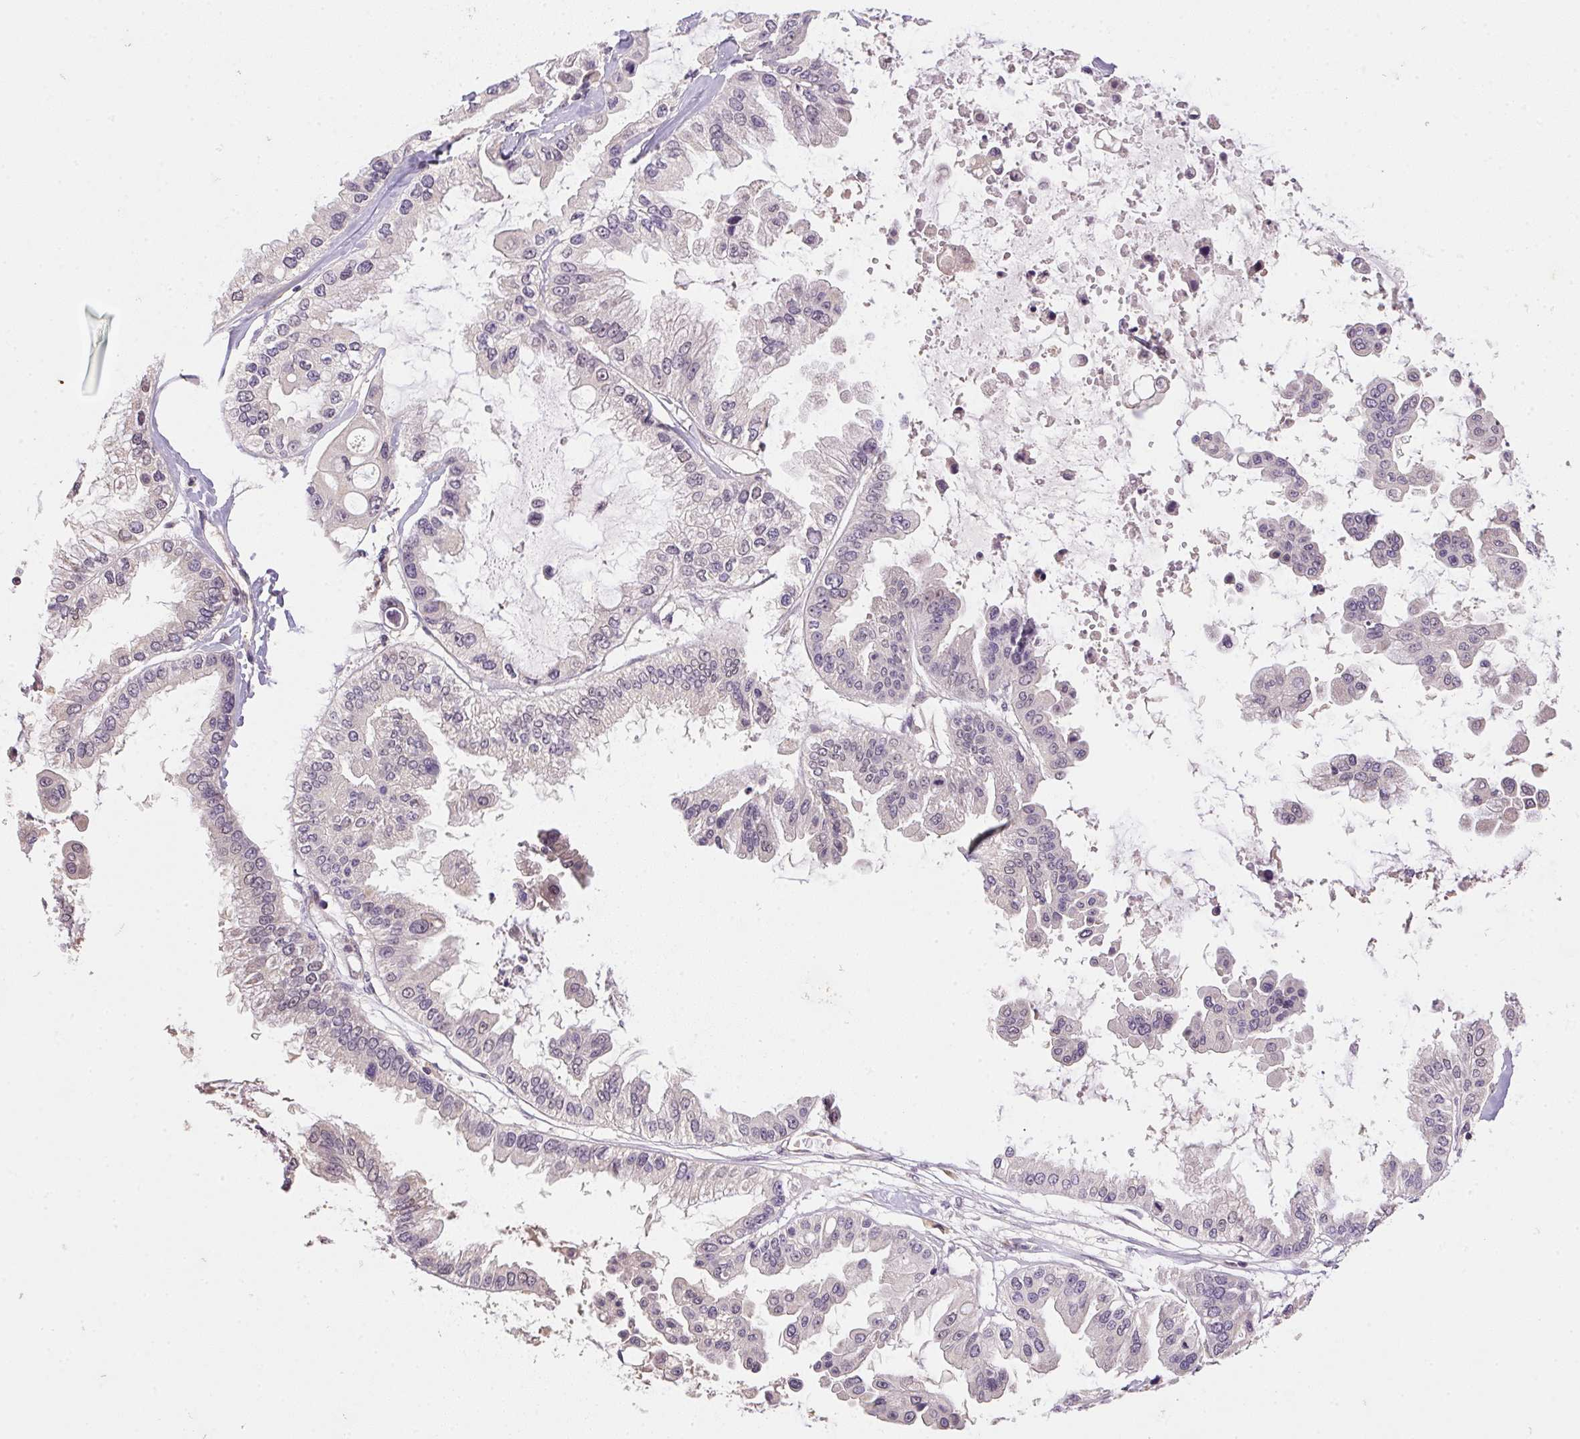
{"staining": {"intensity": "negative", "quantity": "none", "location": "none"}, "tissue": "ovarian cancer", "cell_type": "Tumor cells", "image_type": "cancer", "snomed": [{"axis": "morphology", "description": "Cystadenocarcinoma, serous, NOS"}, {"axis": "topography", "description": "Ovary"}], "caption": "Protein analysis of ovarian cancer shows no significant staining in tumor cells.", "gene": "ALDH8A1", "patient": {"sex": "female", "age": 56}}